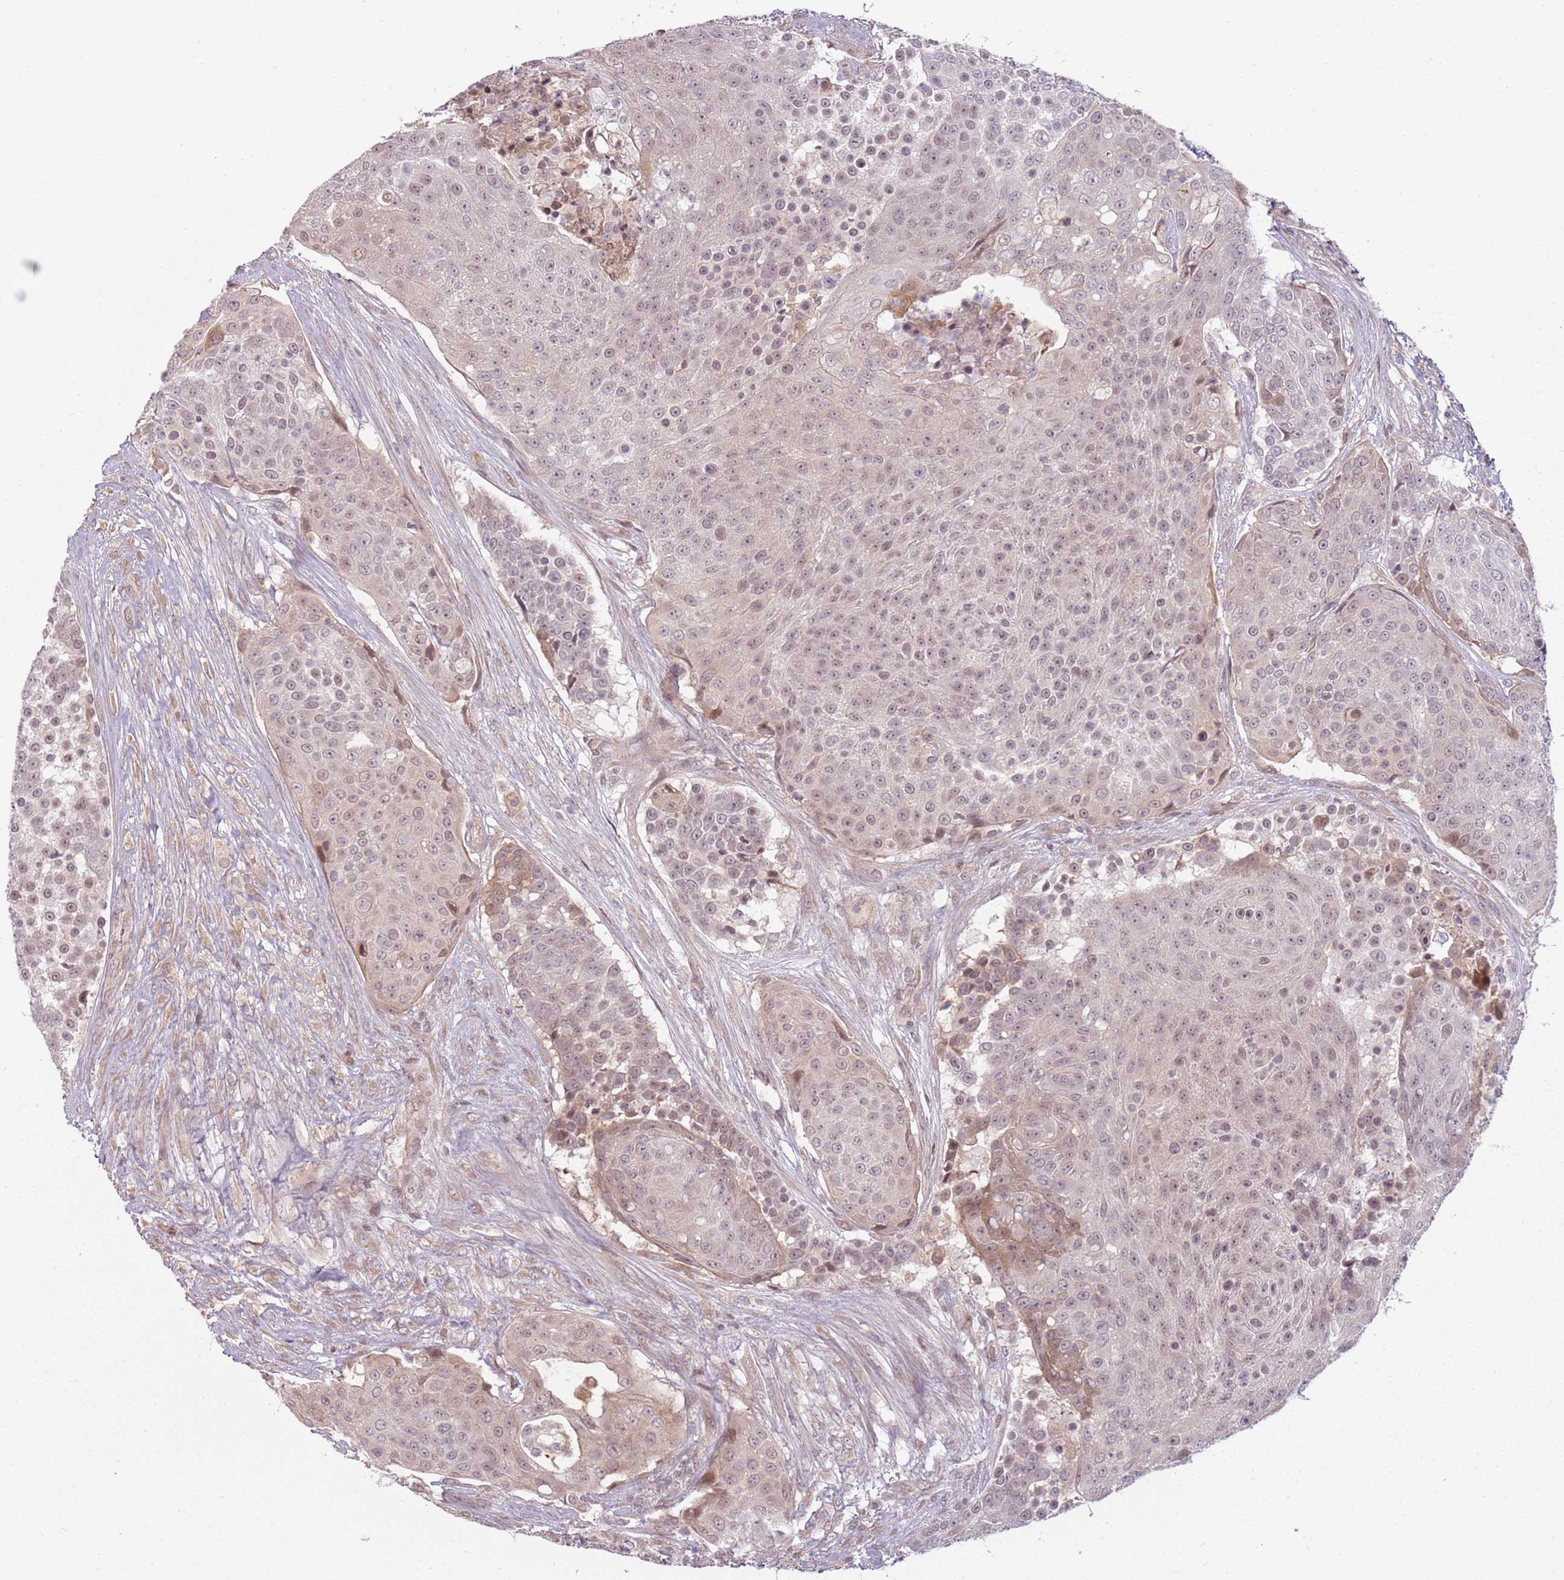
{"staining": {"intensity": "weak", "quantity": ">75%", "location": "nuclear"}, "tissue": "urothelial cancer", "cell_type": "Tumor cells", "image_type": "cancer", "snomed": [{"axis": "morphology", "description": "Urothelial carcinoma, High grade"}, {"axis": "topography", "description": "Urinary bladder"}], "caption": "Brown immunohistochemical staining in urothelial cancer exhibits weak nuclear staining in about >75% of tumor cells.", "gene": "ADGRG1", "patient": {"sex": "female", "age": 63}}